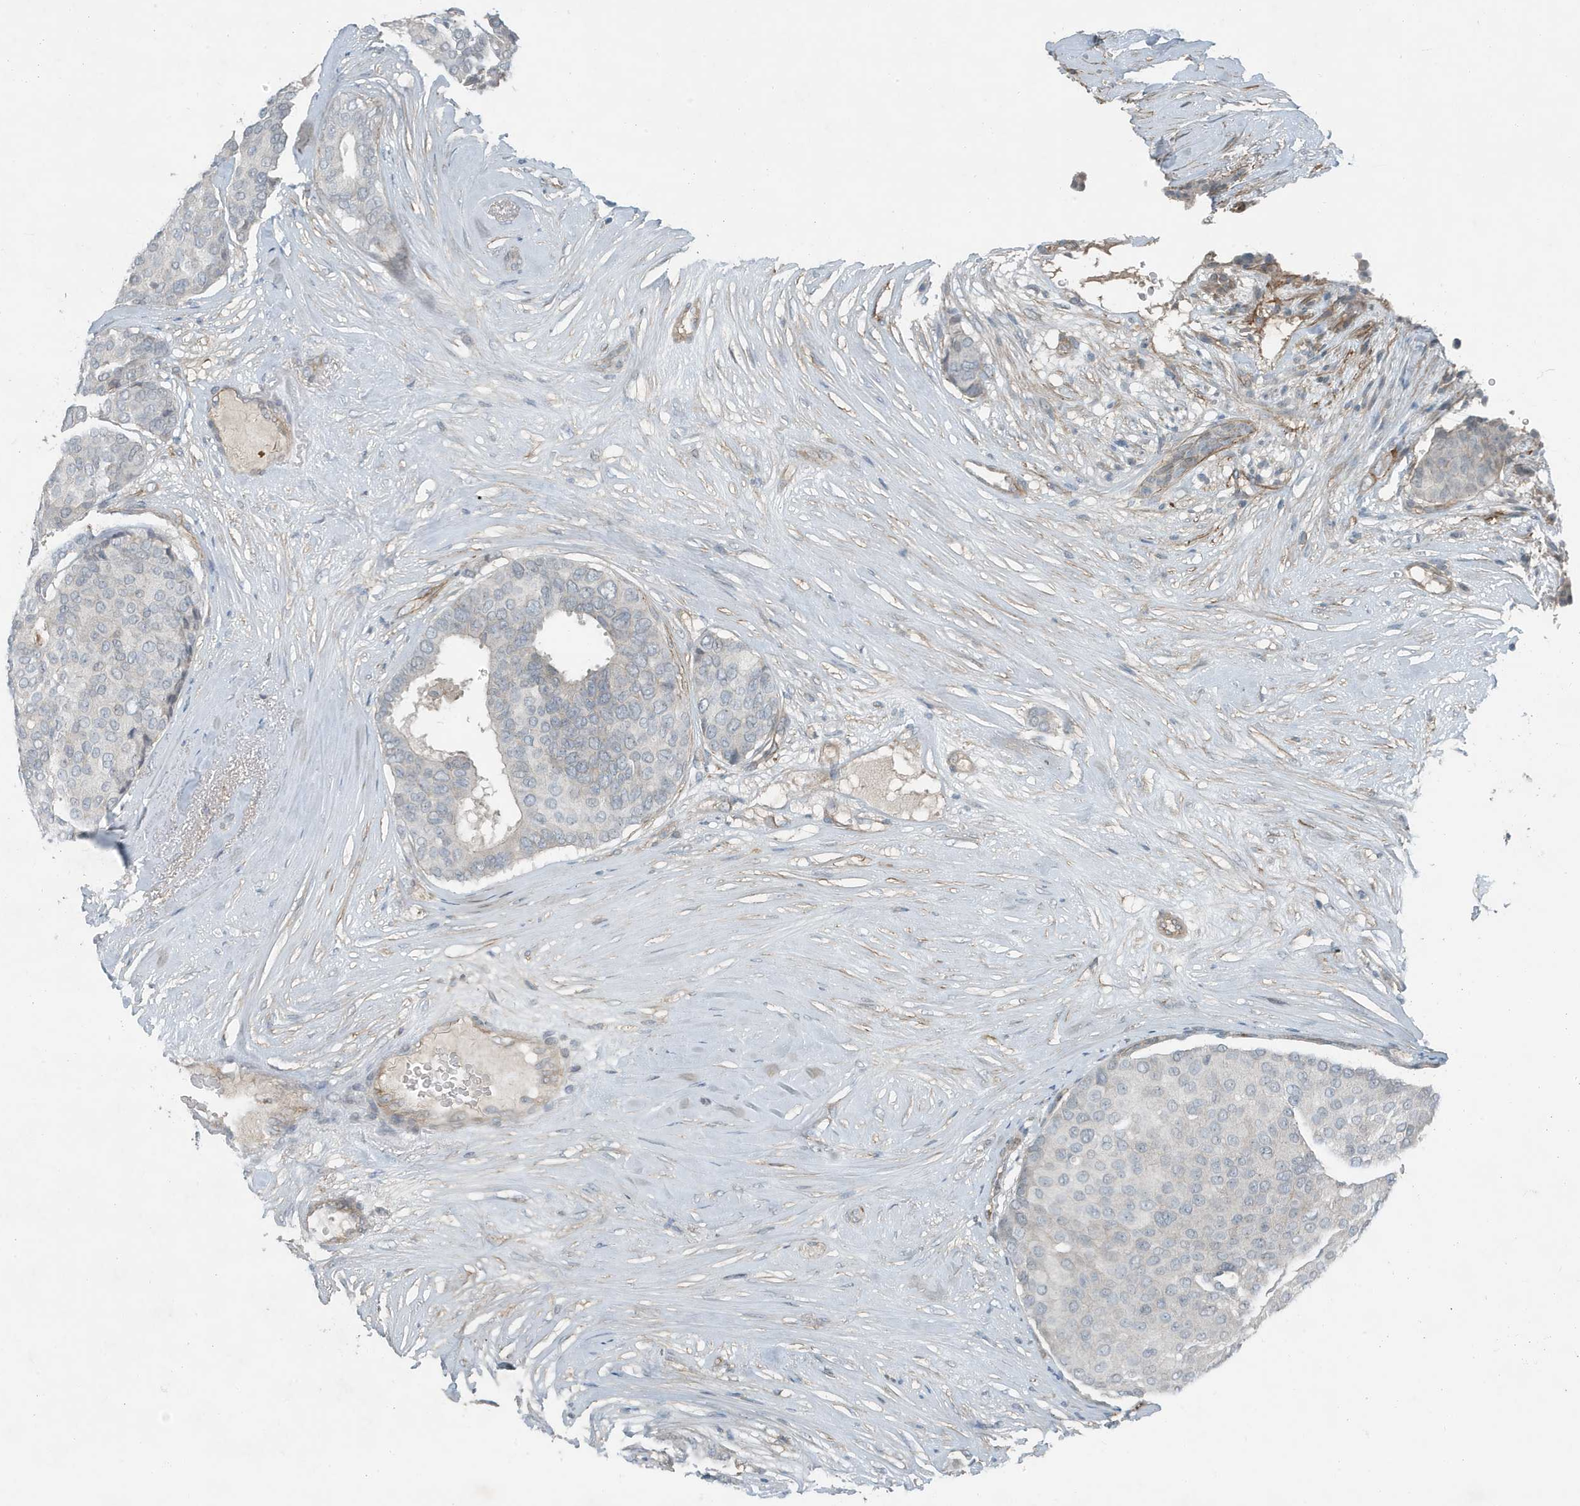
{"staining": {"intensity": "negative", "quantity": "none", "location": "none"}, "tissue": "breast cancer", "cell_type": "Tumor cells", "image_type": "cancer", "snomed": [{"axis": "morphology", "description": "Duct carcinoma"}, {"axis": "topography", "description": "Breast"}], "caption": "Image shows no protein staining in tumor cells of breast cancer (intraductal carcinoma) tissue. (DAB (3,3'-diaminobenzidine) IHC with hematoxylin counter stain).", "gene": "DAPP1", "patient": {"sex": "female", "age": 75}}